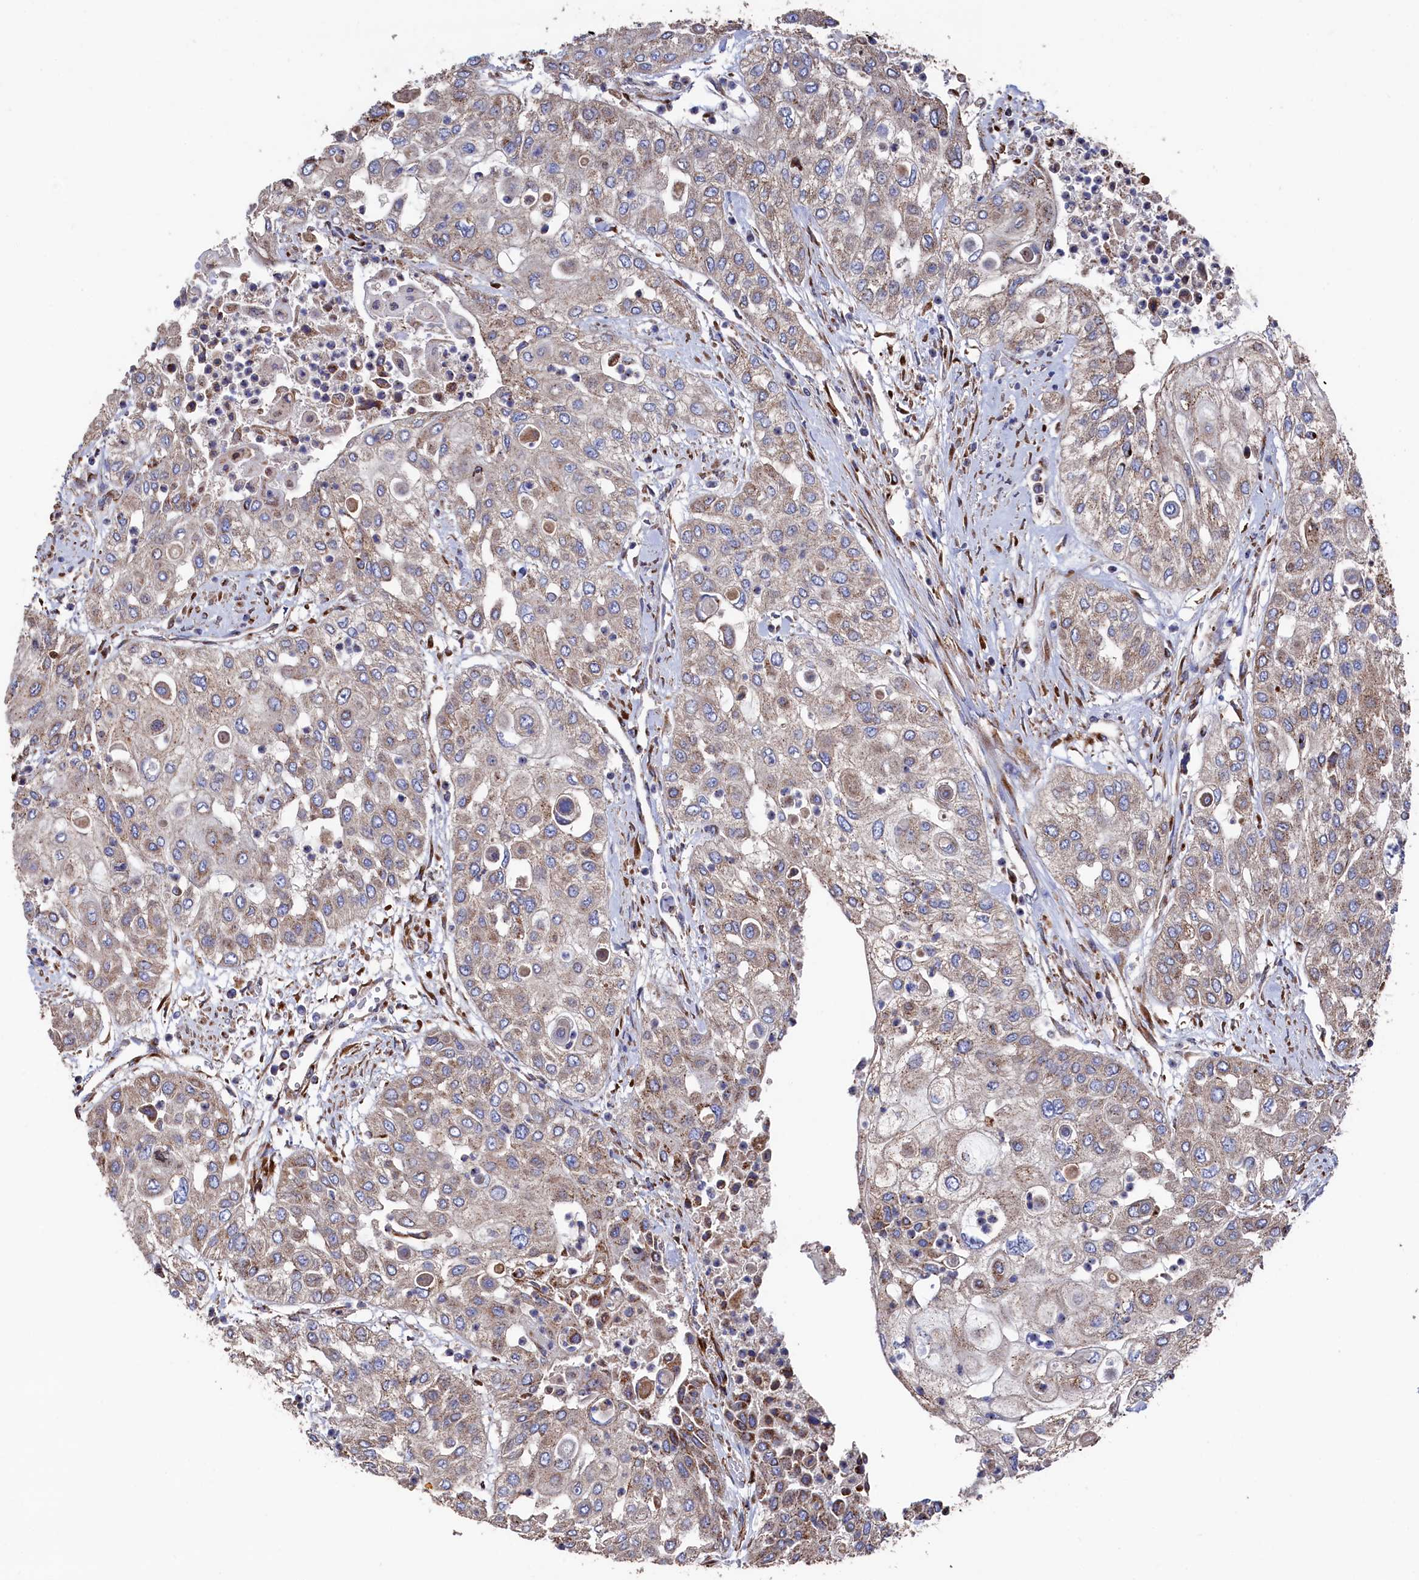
{"staining": {"intensity": "weak", "quantity": "25%-75%", "location": "cytoplasmic/membranous"}, "tissue": "urothelial cancer", "cell_type": "Tumor cells", "image_type": "cancer", "snomed": [{"axis": "morphology", "description": "Urothelial carcinoma, High grade"}, {"axis": "topography", "description": "Urinary bladder"}], "caption": "The image shows staining of urothelial carcinoma (high-grade), revealing weak cytoplasmic/membranous protein staining (brown color) within tumor cells.", "gene": "PRRC1", "patient": {"sex": "female", "age": 79}}